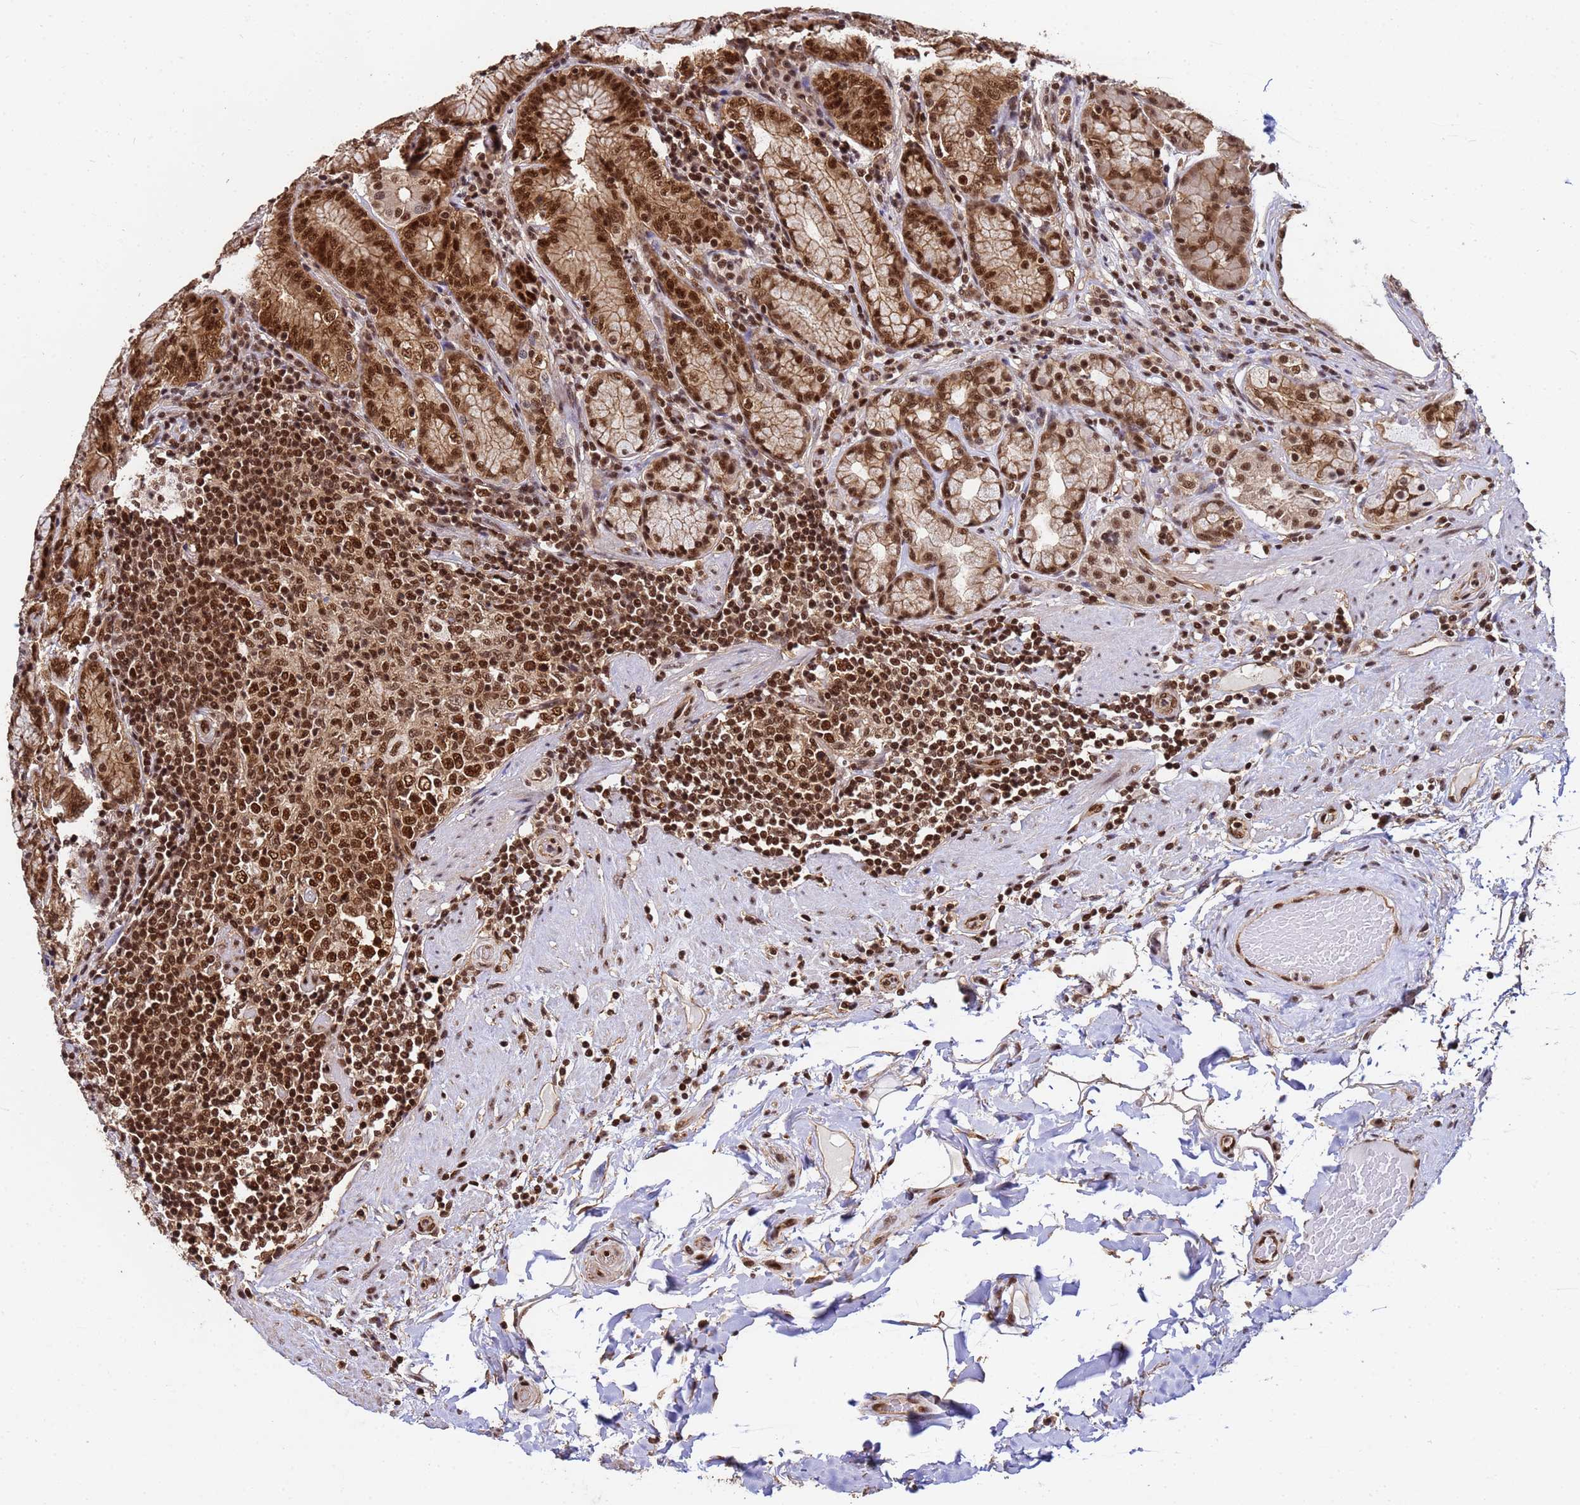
{"staining": {"intensity": "strong", "quantity": ">75%", "location": "cytoplasmic/membranous,nuclear"}, "tissue": "stomach", "cell_type": "Glandular cells", "image_type": "normal", "snomed": [{"axis": "morphology", "description": "Normal tissue, NOS"}, {"axis": "topography", "description": "Stomach, upper"}, {"axis": "topography", "description": "Stomach, lower"}], "caption": "Immunohistochemical staining of normal stomach demonstrates strong cytoplasmic/membranous,nuclear protein positivity in approximately >75% of glandular cells.", "gene": "SYF2", "patient": {"sex": "female", "age": 76}}